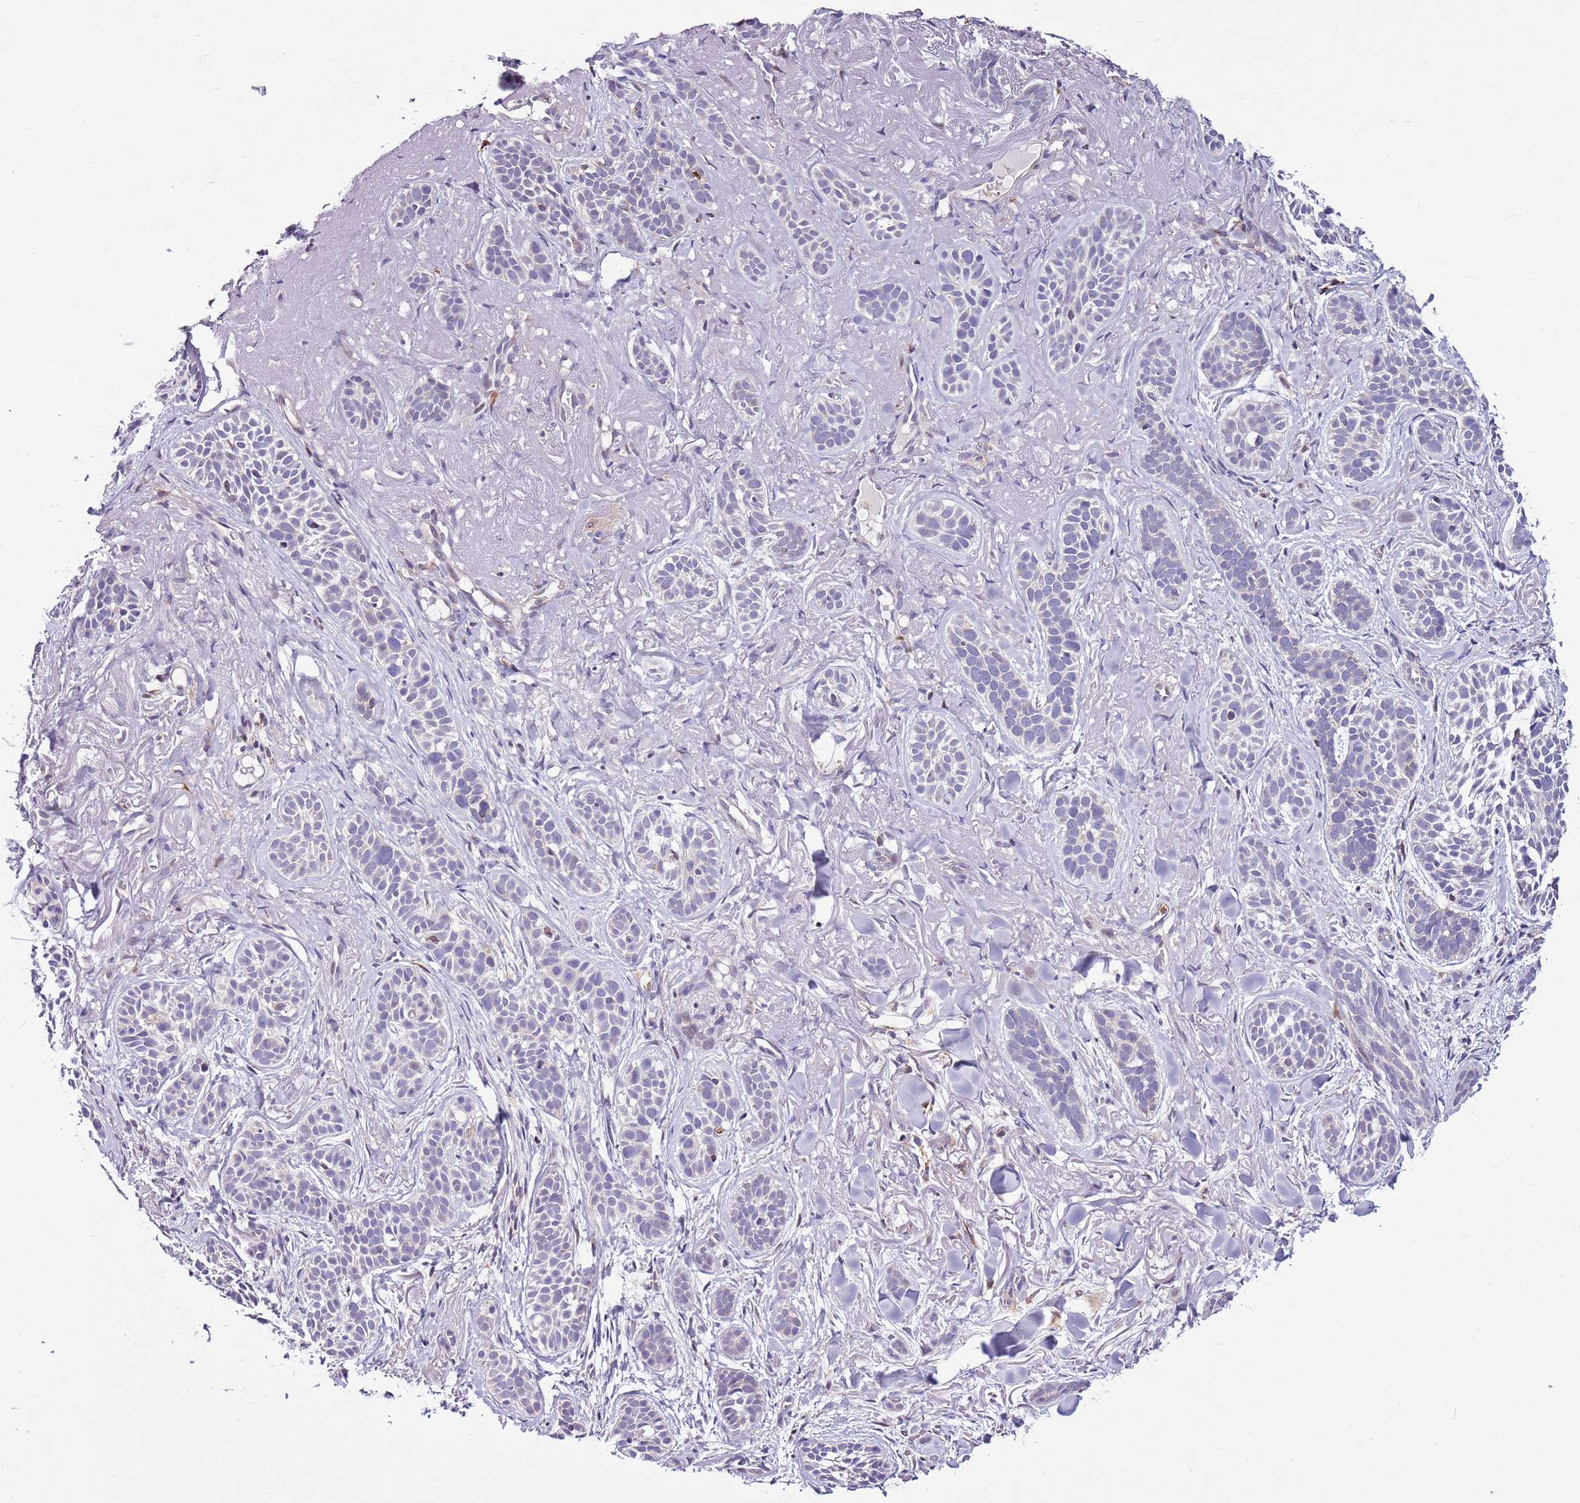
{"staining": {"intensity": "negative", "quantity": "none", "location": "none"}, "tissue": "skin cancer", "cell_type": "Tumor cells", "image_type": "cancer", "snomed": [{"axis": "morphology", "description": "Basal cell carcinoma"}, {"axis": "topography", "description": "Skin"}], "caption": "High magnification brightfield microscopy of skin cancer (basal cell carcinoma) stained with DAB (3,3'-diaminobenzidine) (brown) and counterstained with hematoxylin (blue): tumor cells show no significant expression. Brightfield microscopy of IHC stained with DAB (brown) and hematoxylin (blue), captured at high magnification.", "gene": "ZSWIM1", "patient": {"sex": "male", "age": 71}}